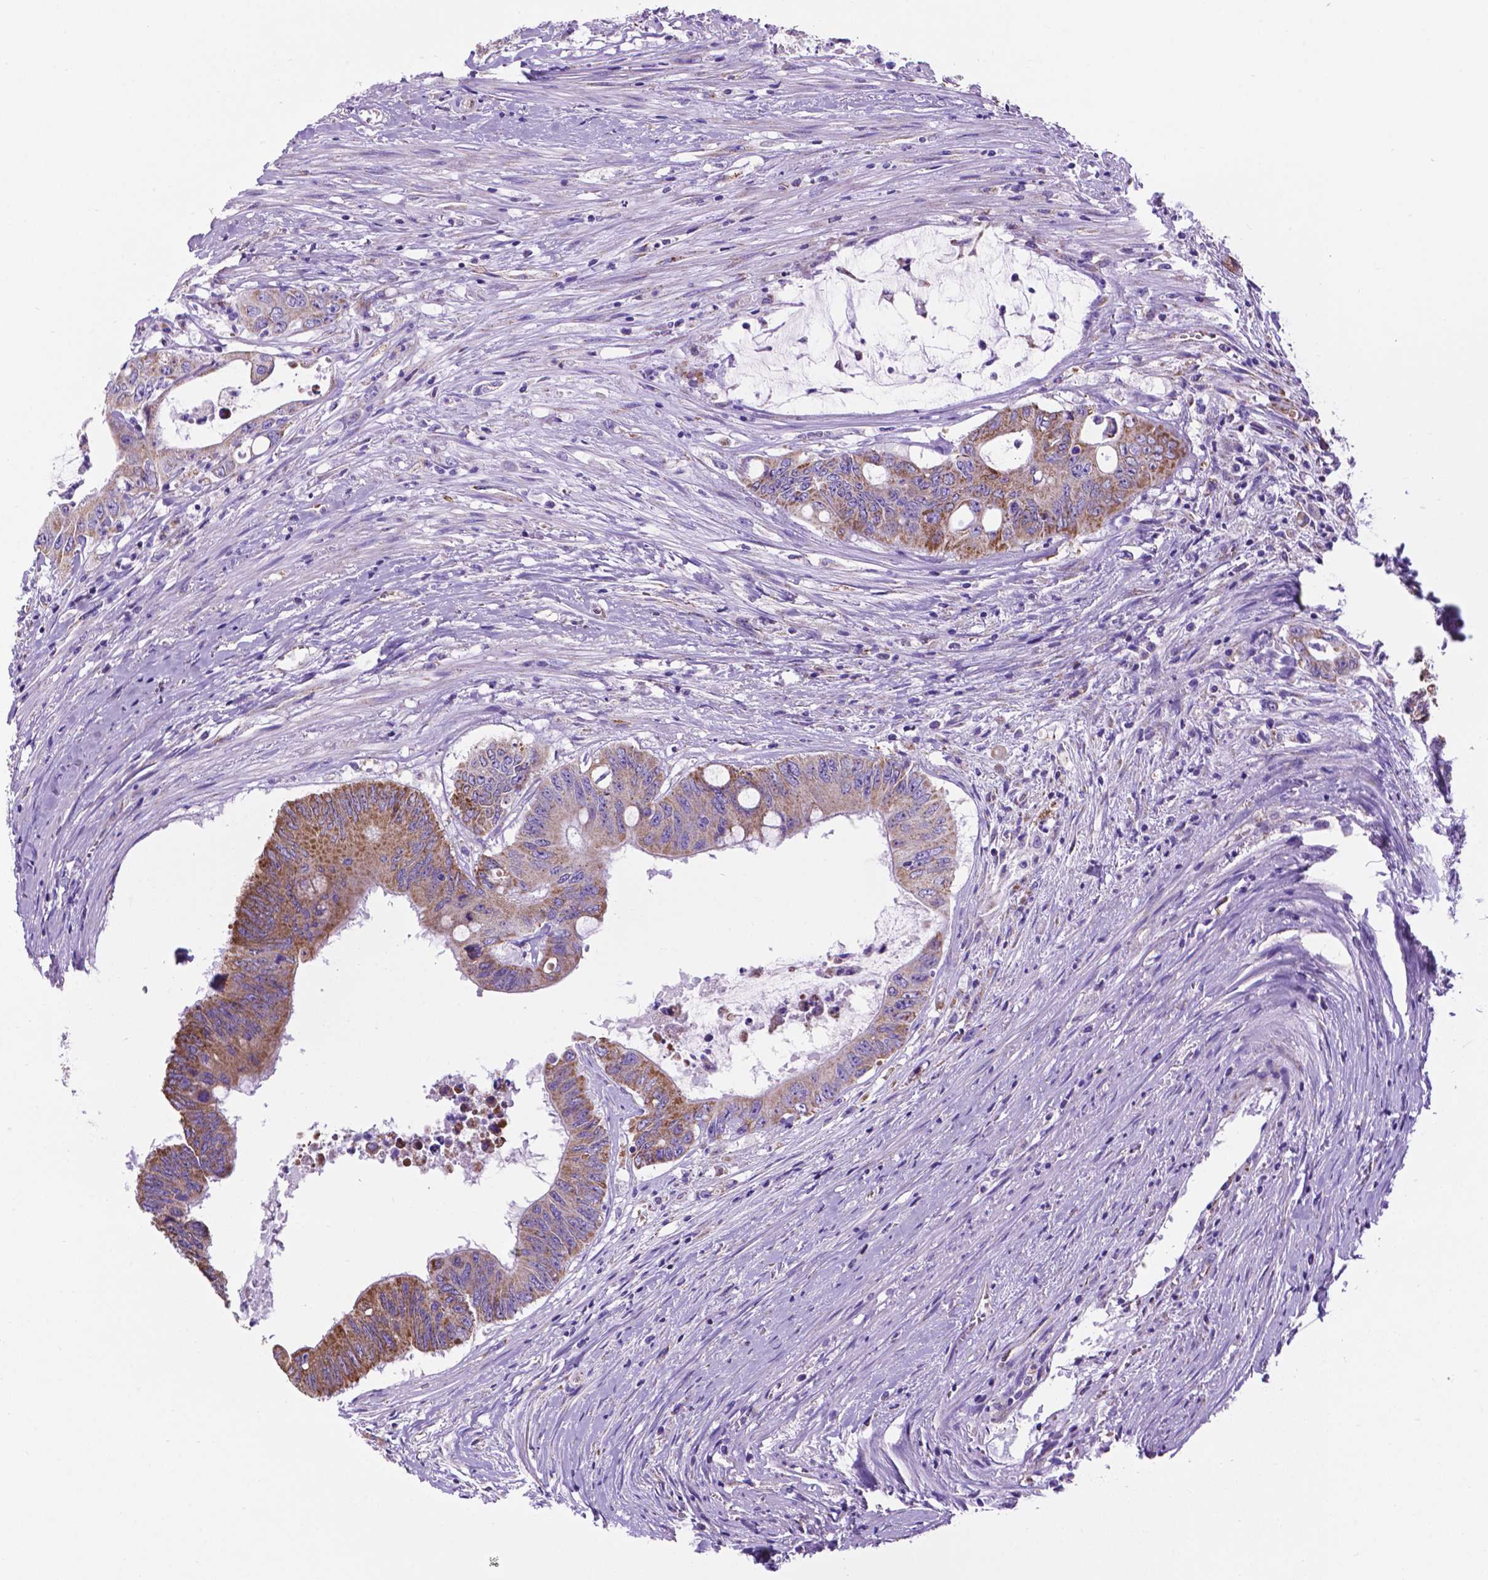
{"staining": {"intensity": "moderate", "quantity": "25%-75%", "location": "cytoplasmic/membranous"}, "tissue": "colorectal cancer", "cell_type": "Tumor cells", "image_type": "cancer", "snomed": [{"axis": "morphology", "description": "Adenocarcinoma, NOS"}, {"axis": "topography", "description": "Rectum"}], "caption": "Brown immunohistochemical staining in human adenocarcinoma (colorectal) demonstrates moderate cytoplasmic/membranous expression in approximately 25%-75% of tumor cells.", "gene": "TMEM121B", "patient": {"sex": "male", "age": 59}}